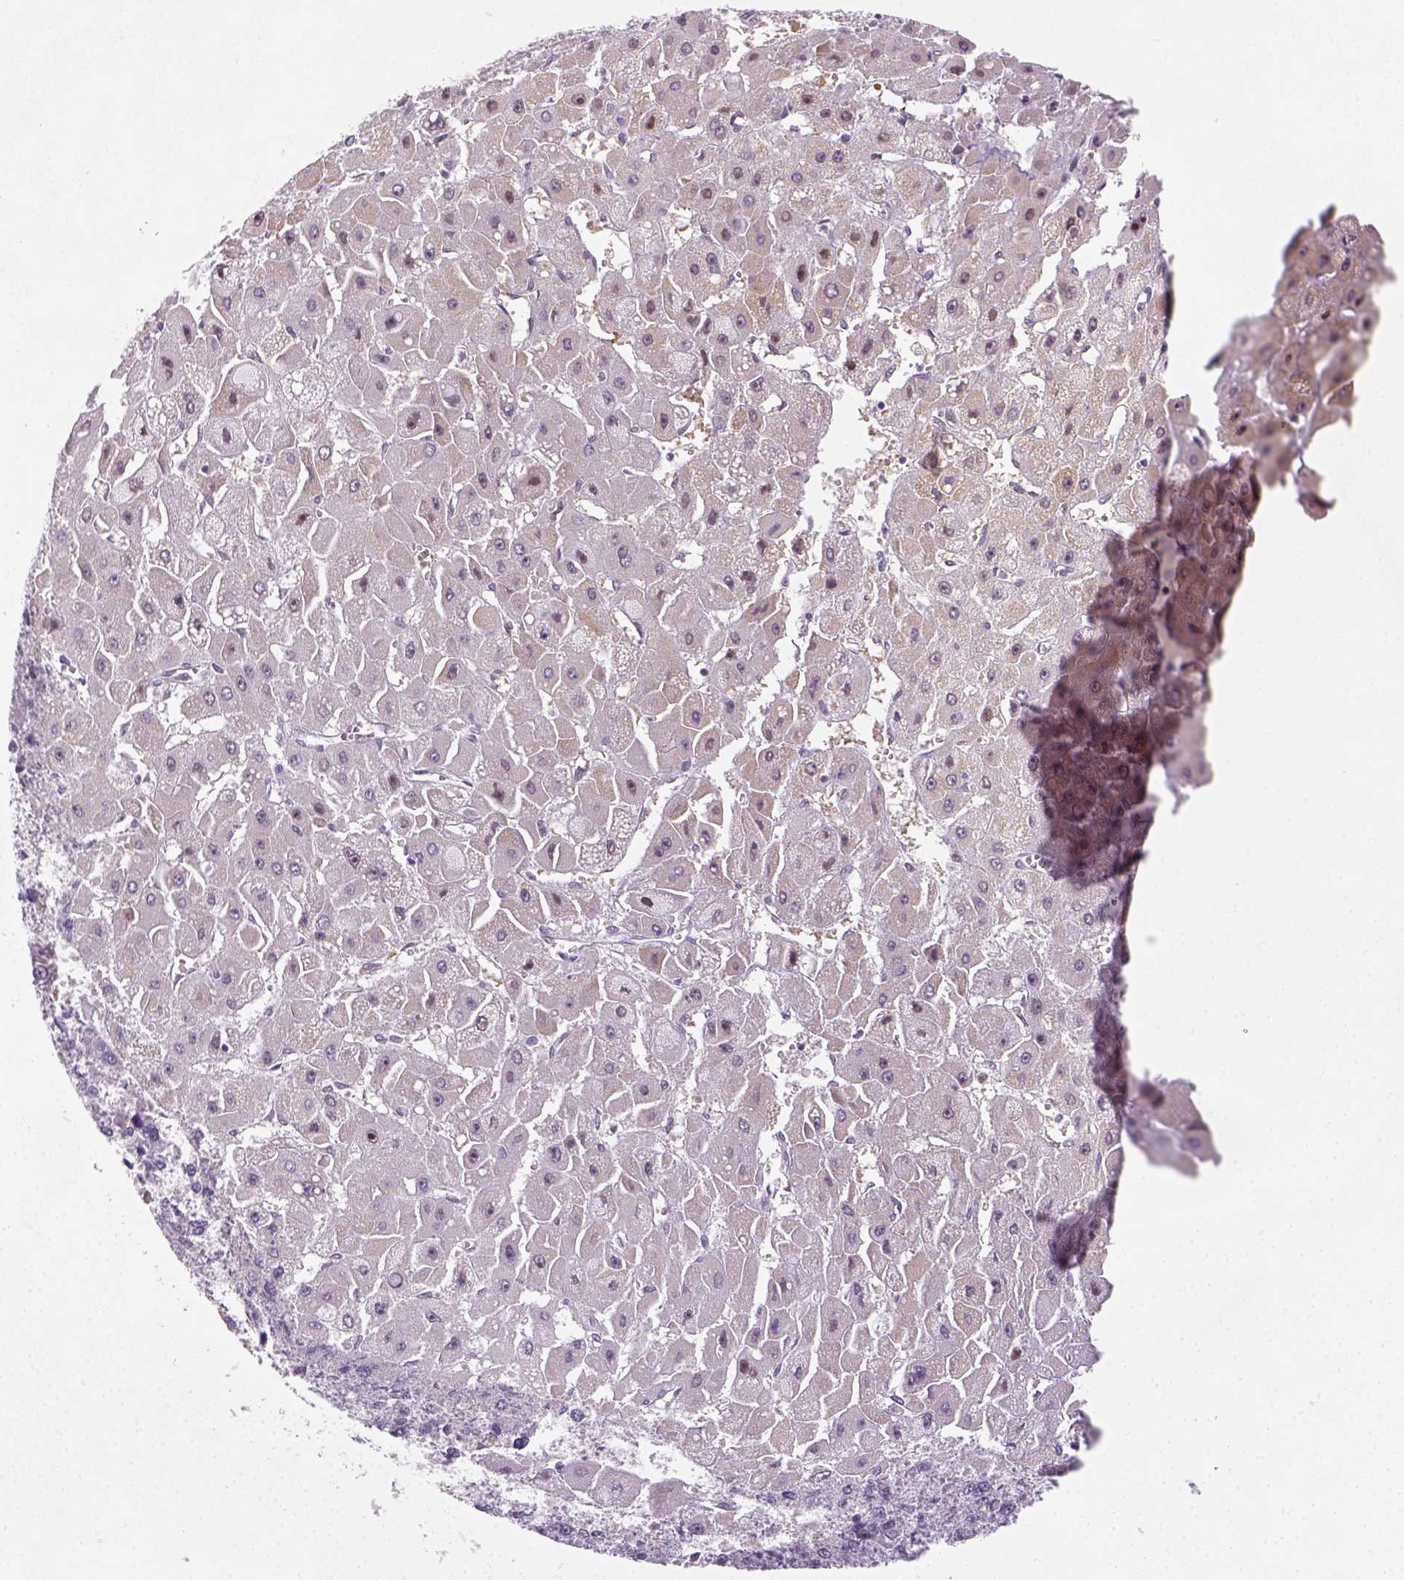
{"staining": {"intensity": "negative", "quantity": "none", "location": "none"}, "tissue": "liver cancer", "cell_type": "Tumor cells", "image_type": "cancer", "snomed": [{"axis": "morphology", "description": "Carcinoma, Hepatocellular, NOS"}, {"axis": "topography", "description": "Liver"}], "caption": "DAB immunohistochemical staining of human liver cancer shows no significant expression in tumor cells. (DAB IHC with hematoxylin counter stain).", "gene": "MAGEB3", "patient": {"sex": "female", "age": 25}}